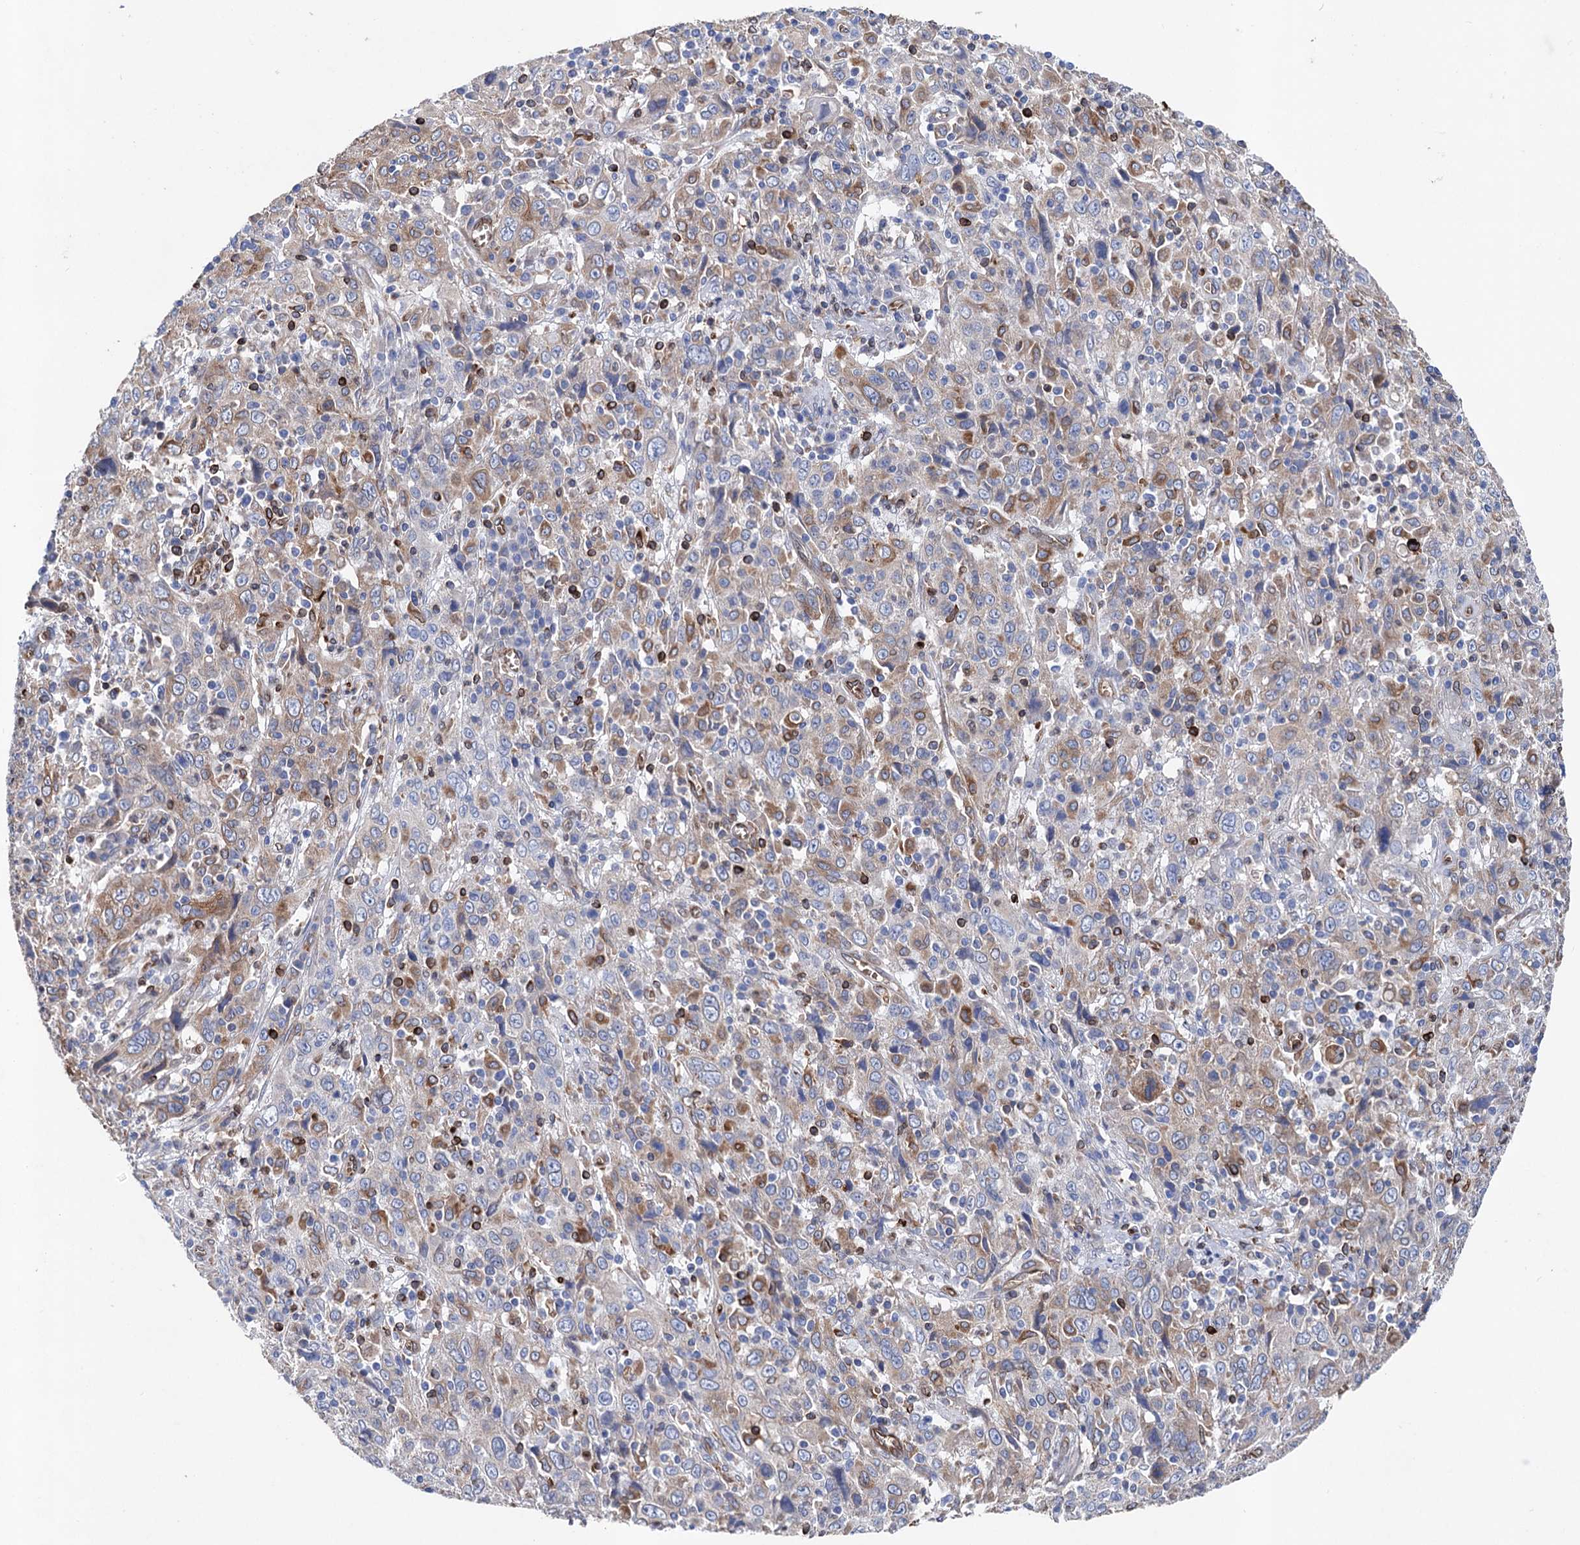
{"staining": {"intensity": "moderate", "quantity": "<25%", "location": "cytoplasmic/membranous"}, "tissue": "cervical cancer", "cell_type": "Tumor cells", "image_type": "cancer", "snomed": [{"axis": "morphology", "description": "Squamous cell carcinoma, NOS"}, {"axis": "topography", "description": "Cervix"}], "caption": "The photomicrograph reveals immunohistochemical staining of squamous cell carcinoma (cervical). There is moderate cytoplasmic/membranous expression is present in approximately <25% of tumor cells. (brown staining indicates protein expression, while blue staining denotes nuclei).", "gene": "STING1", "patient": {"sex": "female", "age": 46}}